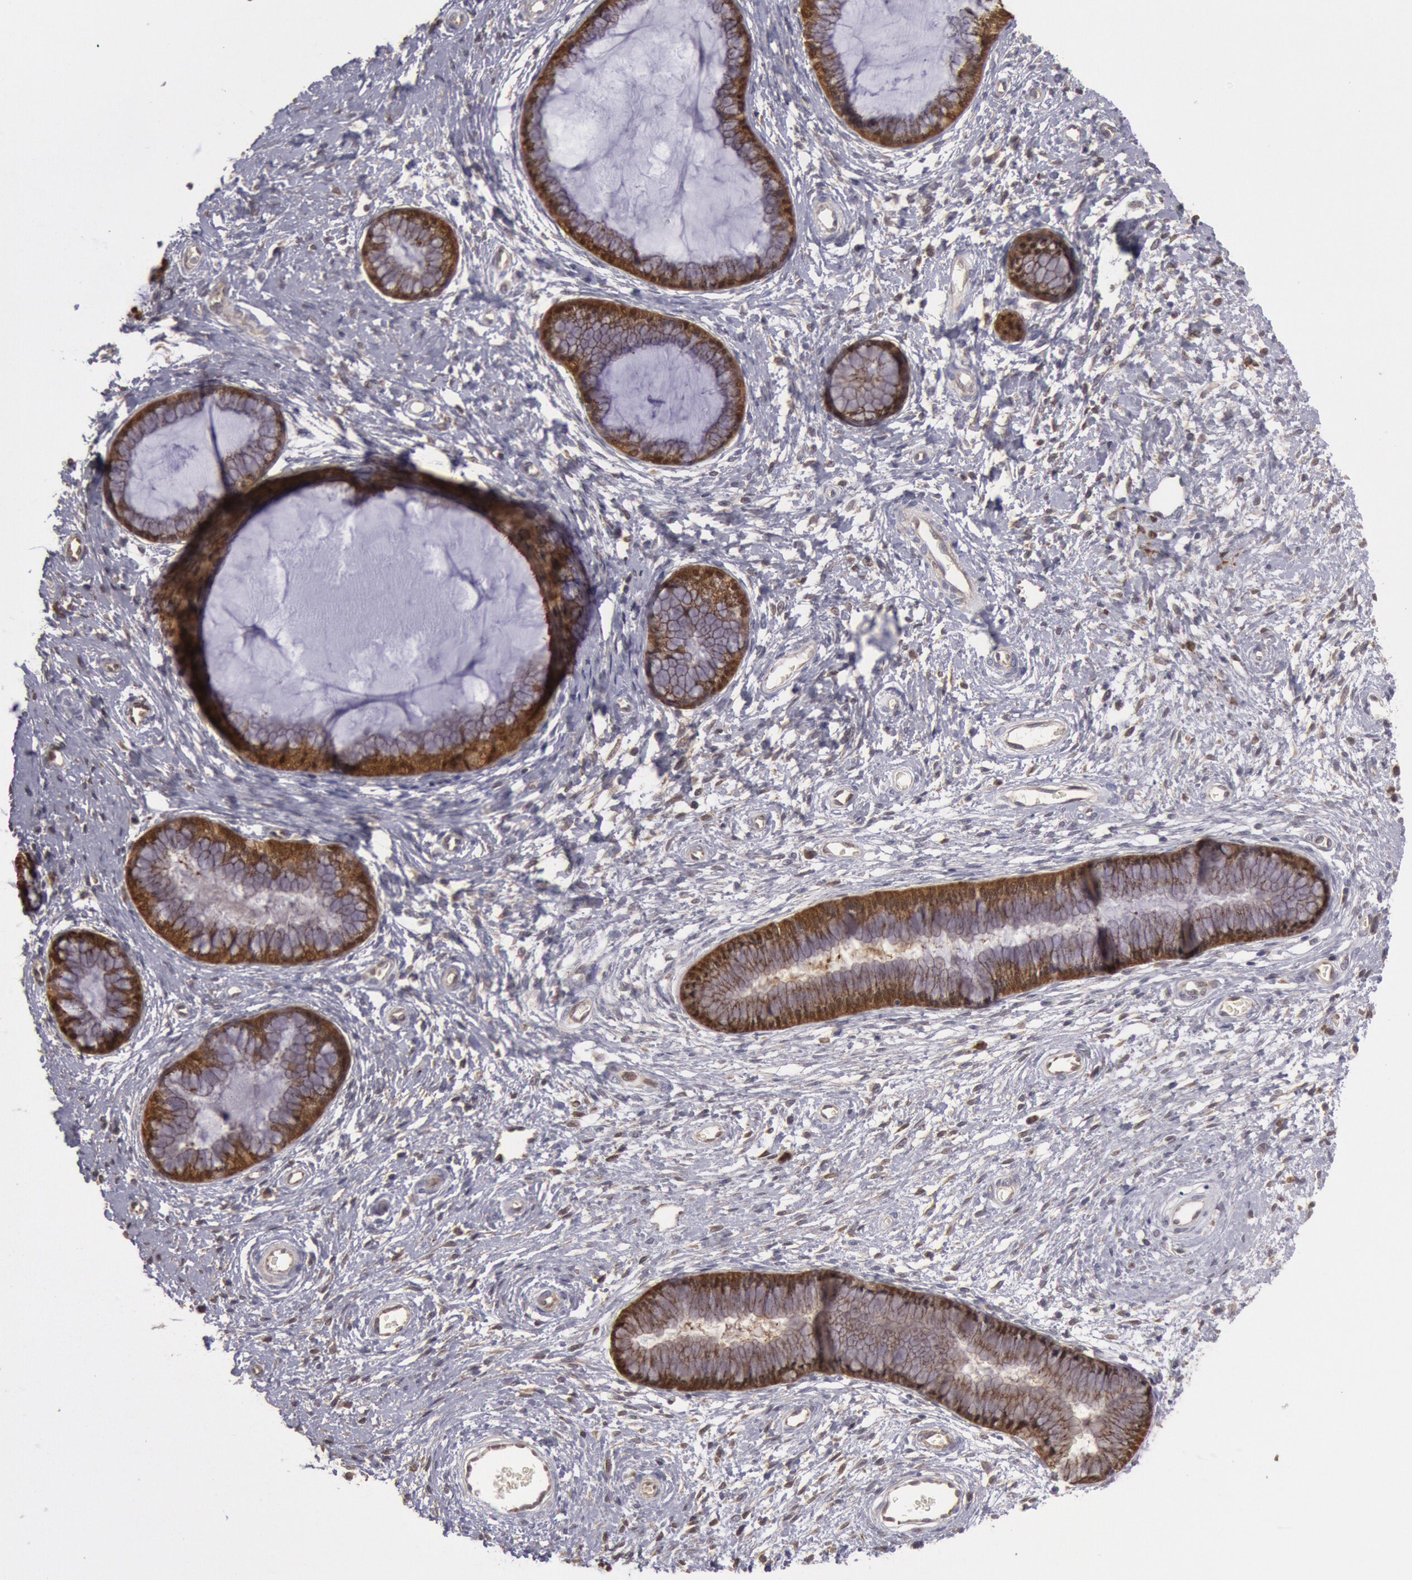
{"staining": {"intensity": "strong", "quantity": ">75%", "location": "cytoplasmic/membranous"}, "tissue": "cervix", "cell_type": "Glandular cells", "image_type": "normal", "snomed": [{"axis": "morphology", "description": "Normal tissue, NOS"}, {"axis": "topography", "description": "Cervix"}], "caption": "Immunohistochemical staining of benign cervix demonstrates strong cytoplasmic/membranous protein expression in about >75% of glandular cells.", "gene": "MPST", "patient": {"sex": "female", "age": 27}}